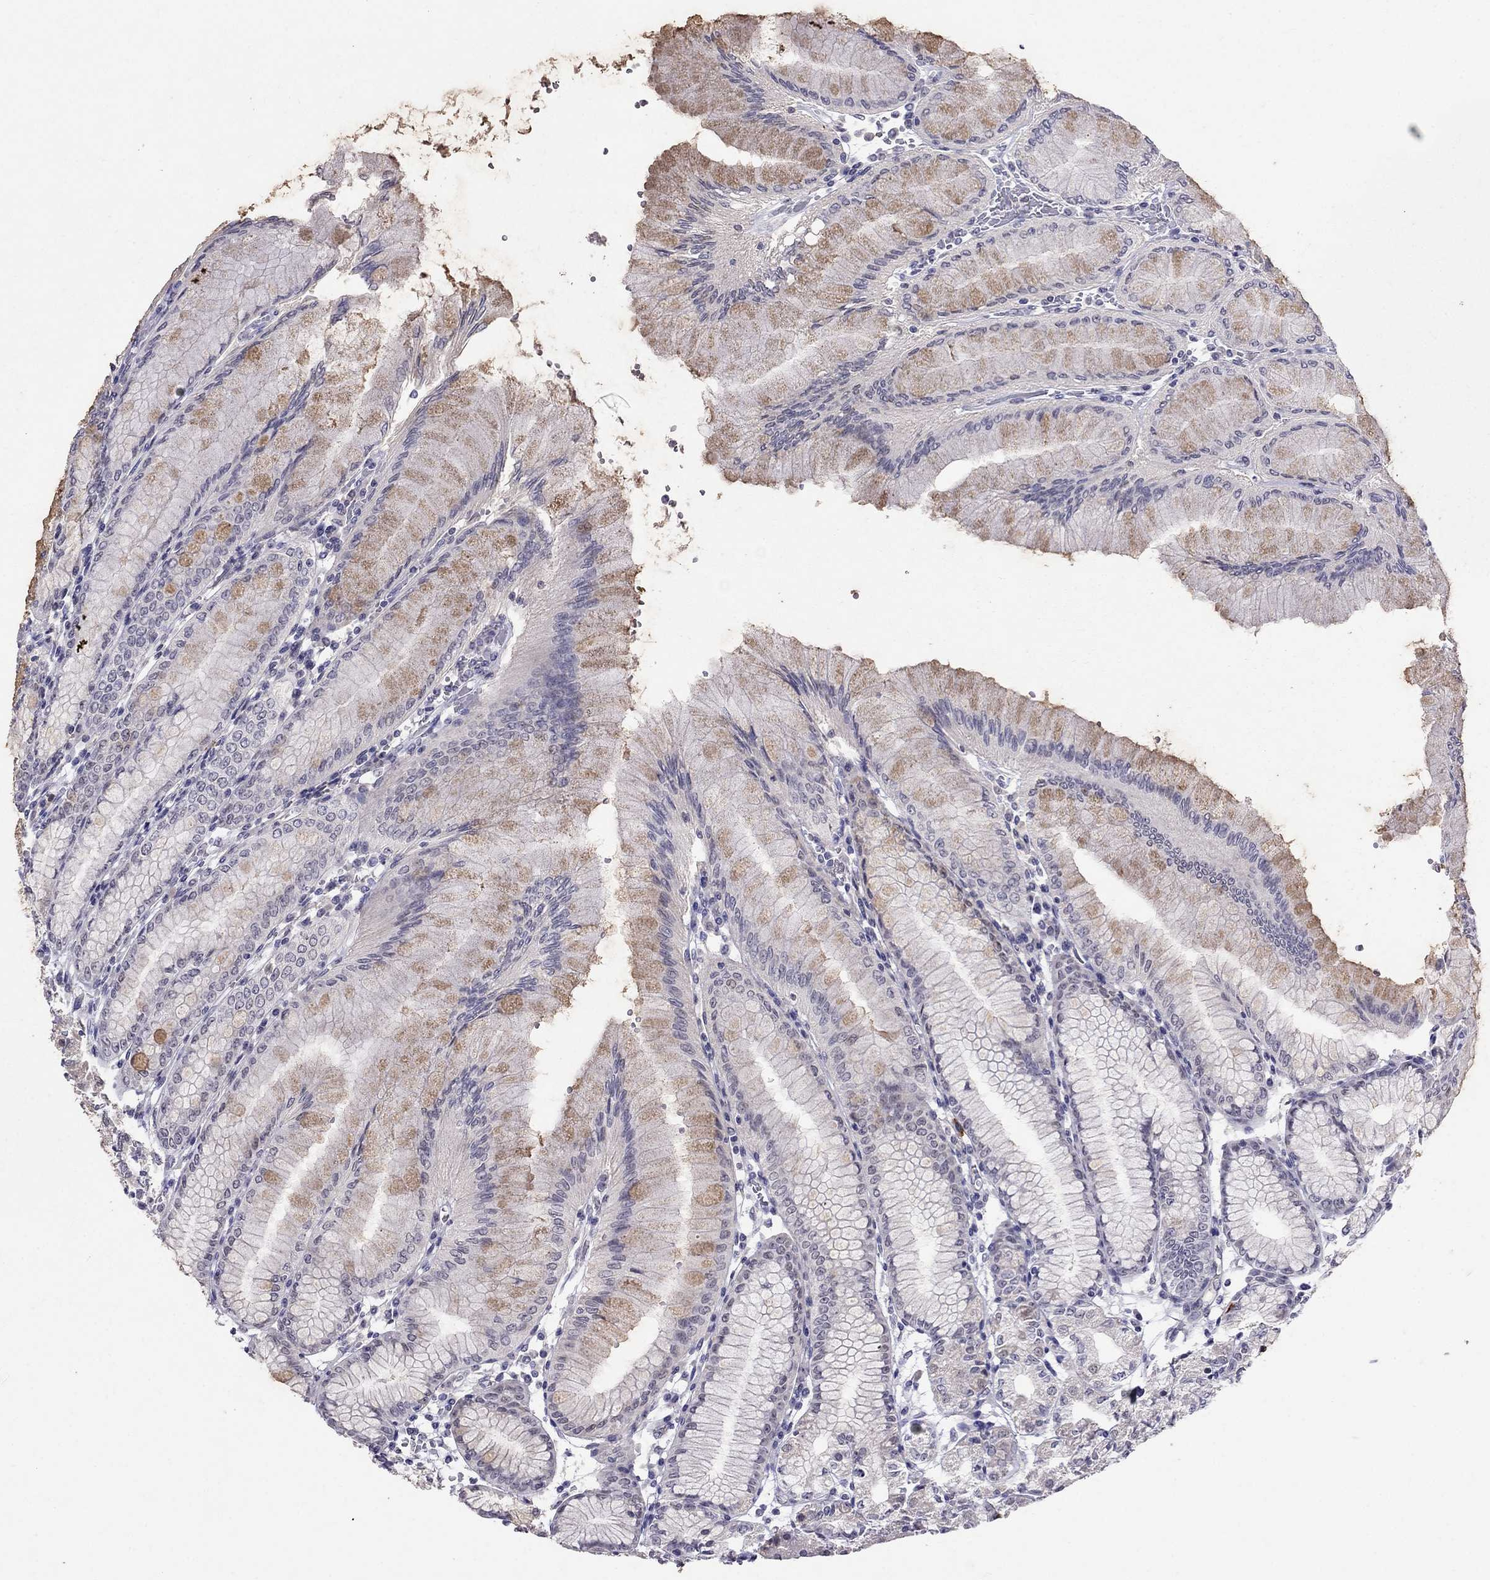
{"staining": {"intensity": "negative", "quantity": "none", "location": "none"}, "tissue": "stomach", "cell_type": "Glandular cells", "image_type": "normal", "snomed": [{"axis": "morphology", "description": "Normal tissue, NOS"}, {"axis": "topography", "description": "Skeletal muscle"}, {"axis": "topography", "description": "Stomach"}], "caption": "Glandular cells show no significant protein positivity in benign stomach. (Brightfield microscopy of DAB (3,3'-diaminobenzidine) immunohistochemistry (IHC) at high magnification).", "gene": "MYO3B", "patient": {"sex": "female", "age": 57}}